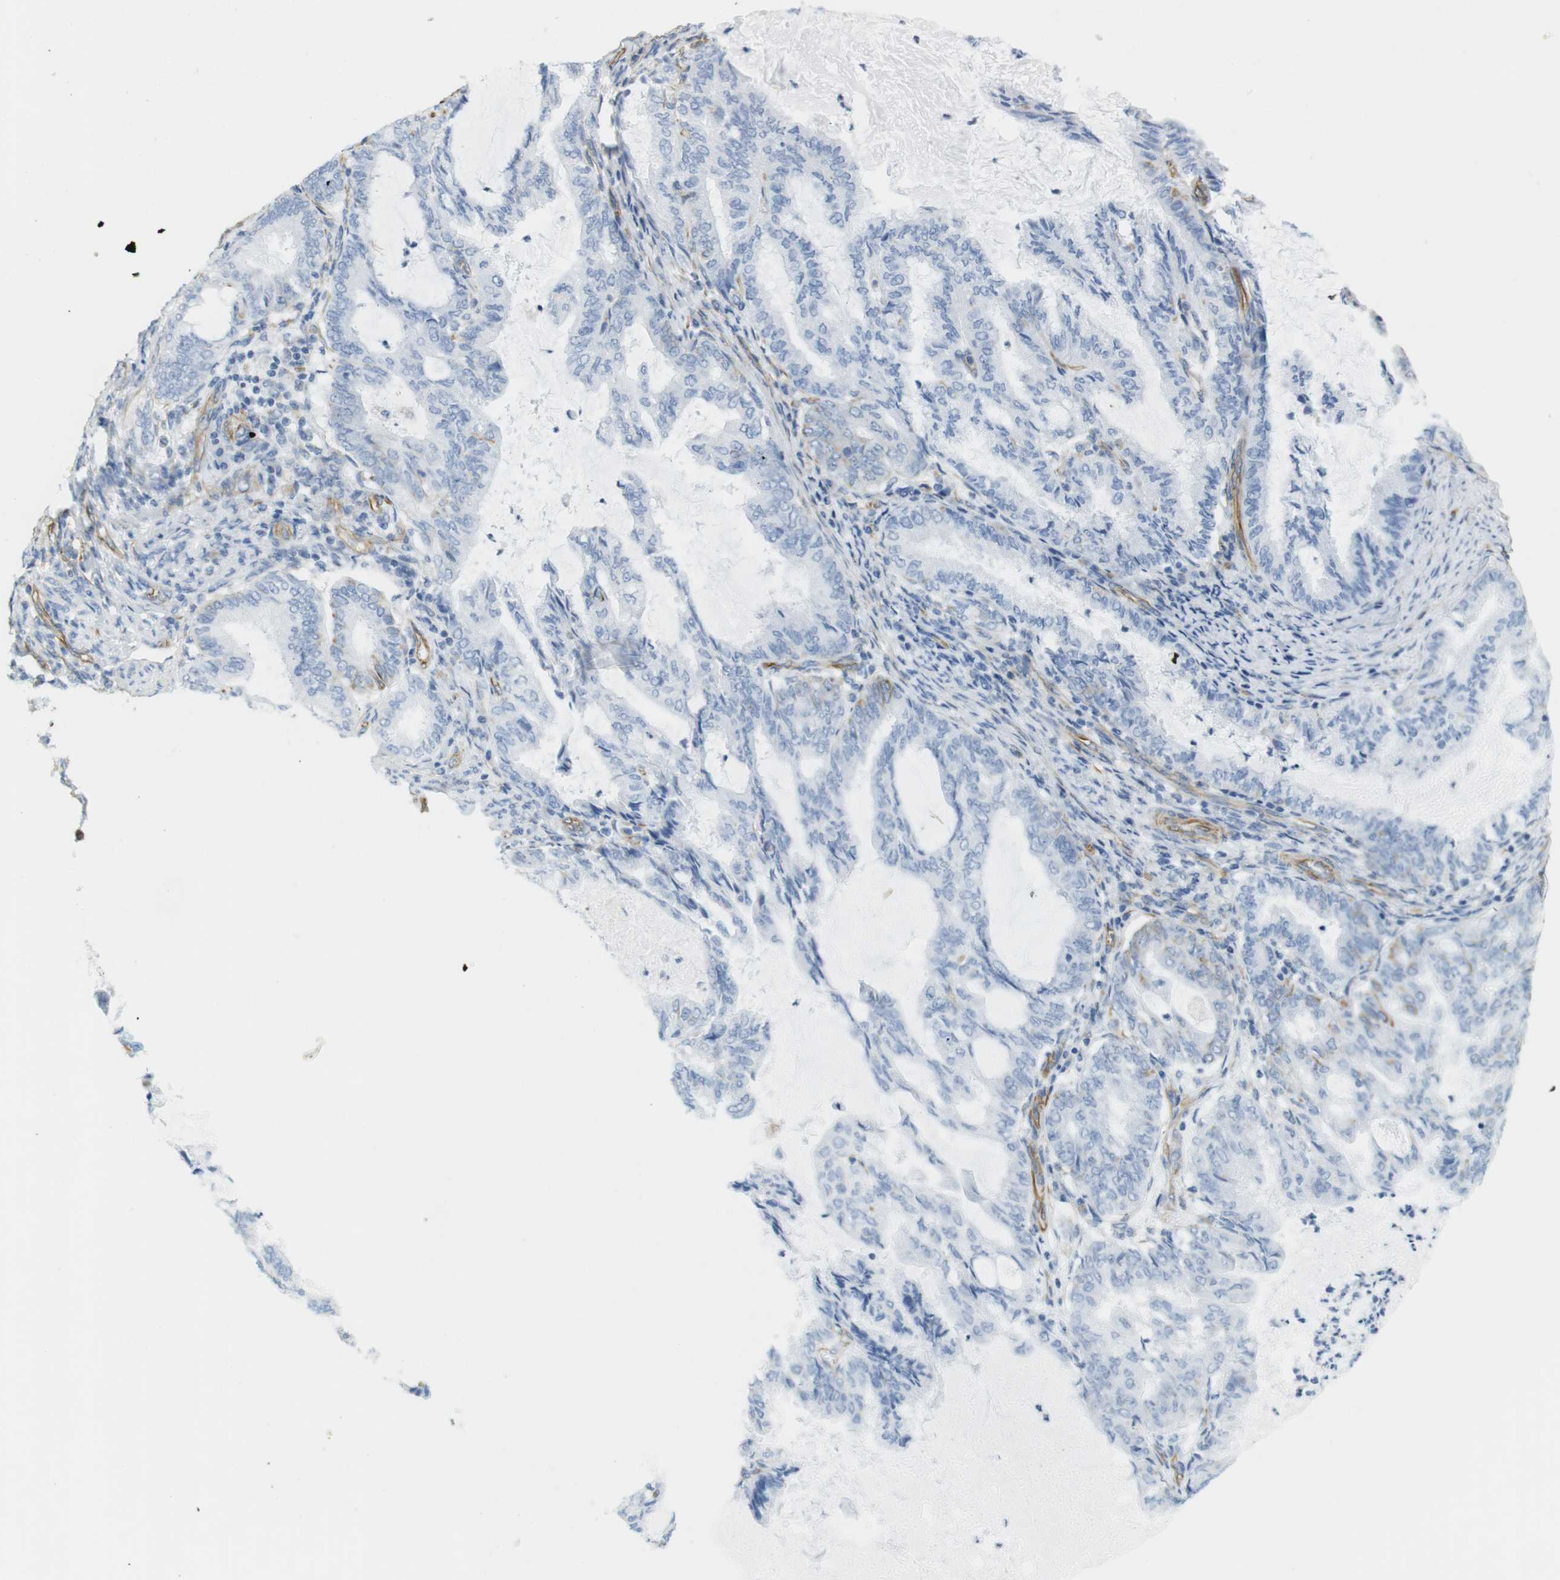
{"staining": {"intensity": "negative", "quantity": "none", "location": "none"}, "tissue": "endometrial cancer", "cell_type": "Tumor cells", "image_type": "cancer", "snomed": [{"axis": "morphology", "description": "Adenocarcinoma, NOS"}, {"axis": "topography", "description": "Endometrium"}], "caption": "Tumor cells are negative for brown protein staining in endometrial cancer (adenocarcinoma).", "gene": "MS4A10", "patient": {"sex": "female", "age": 86}}